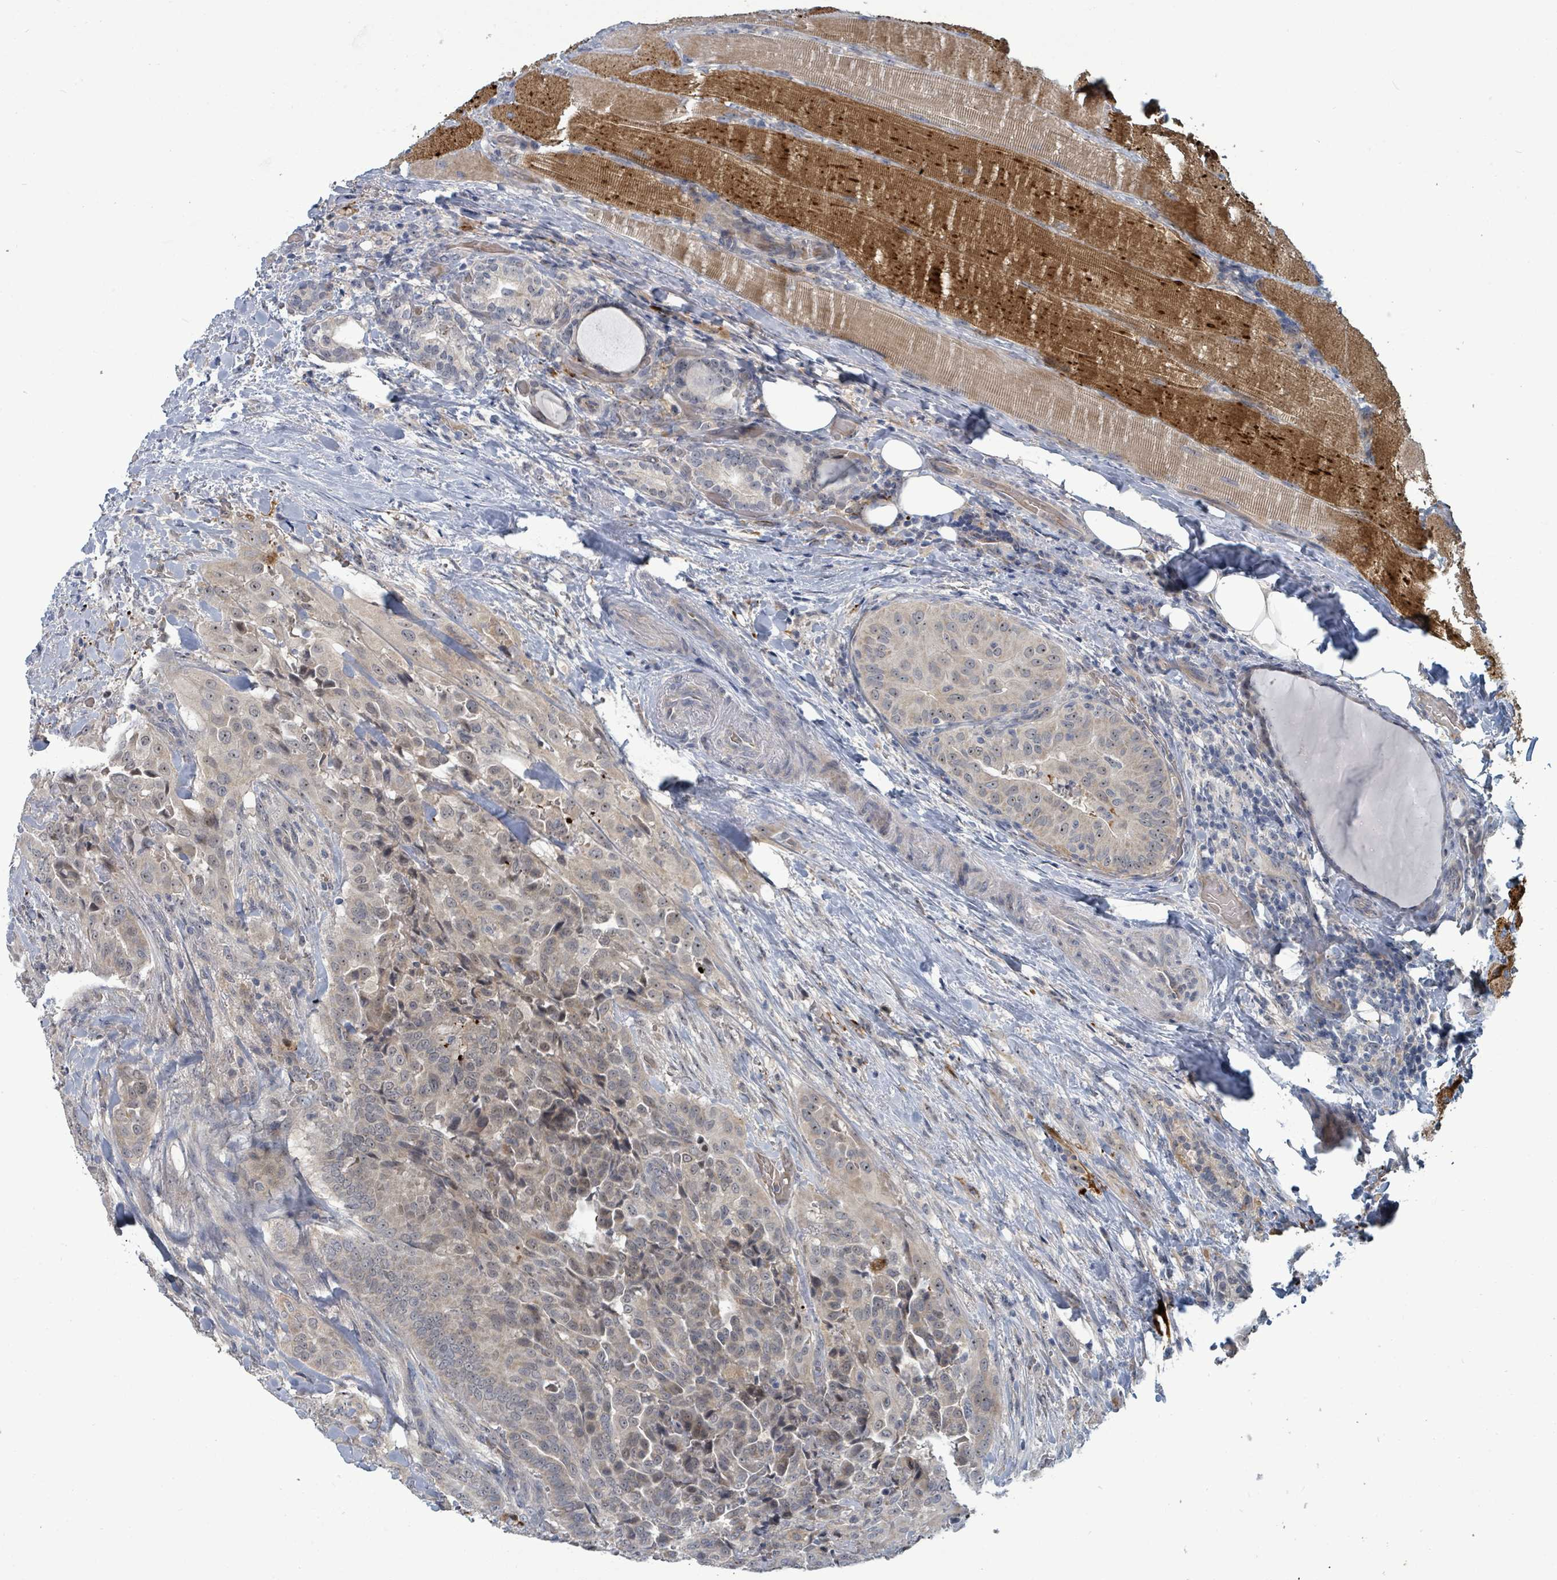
{"staining": {"intensity": "weak", "quantity": "<25%", "location": "nuclear"}, "tissue": "thyroid cancer", "cell_type": "Tumor cells", "image_type": "cancer", "snomed": [{"axis": "morphology", "description": "Papillary adenocarcinoma, NOS"}, {"axis": "topography", "description": "Thyroid gland"}], "caption": "Tumor cells are negative for brown protein staining in thyroid papillary adenocarcinoma.", "gene": "TRDMT1", "patient": {"sex": "male", "age": 61}}